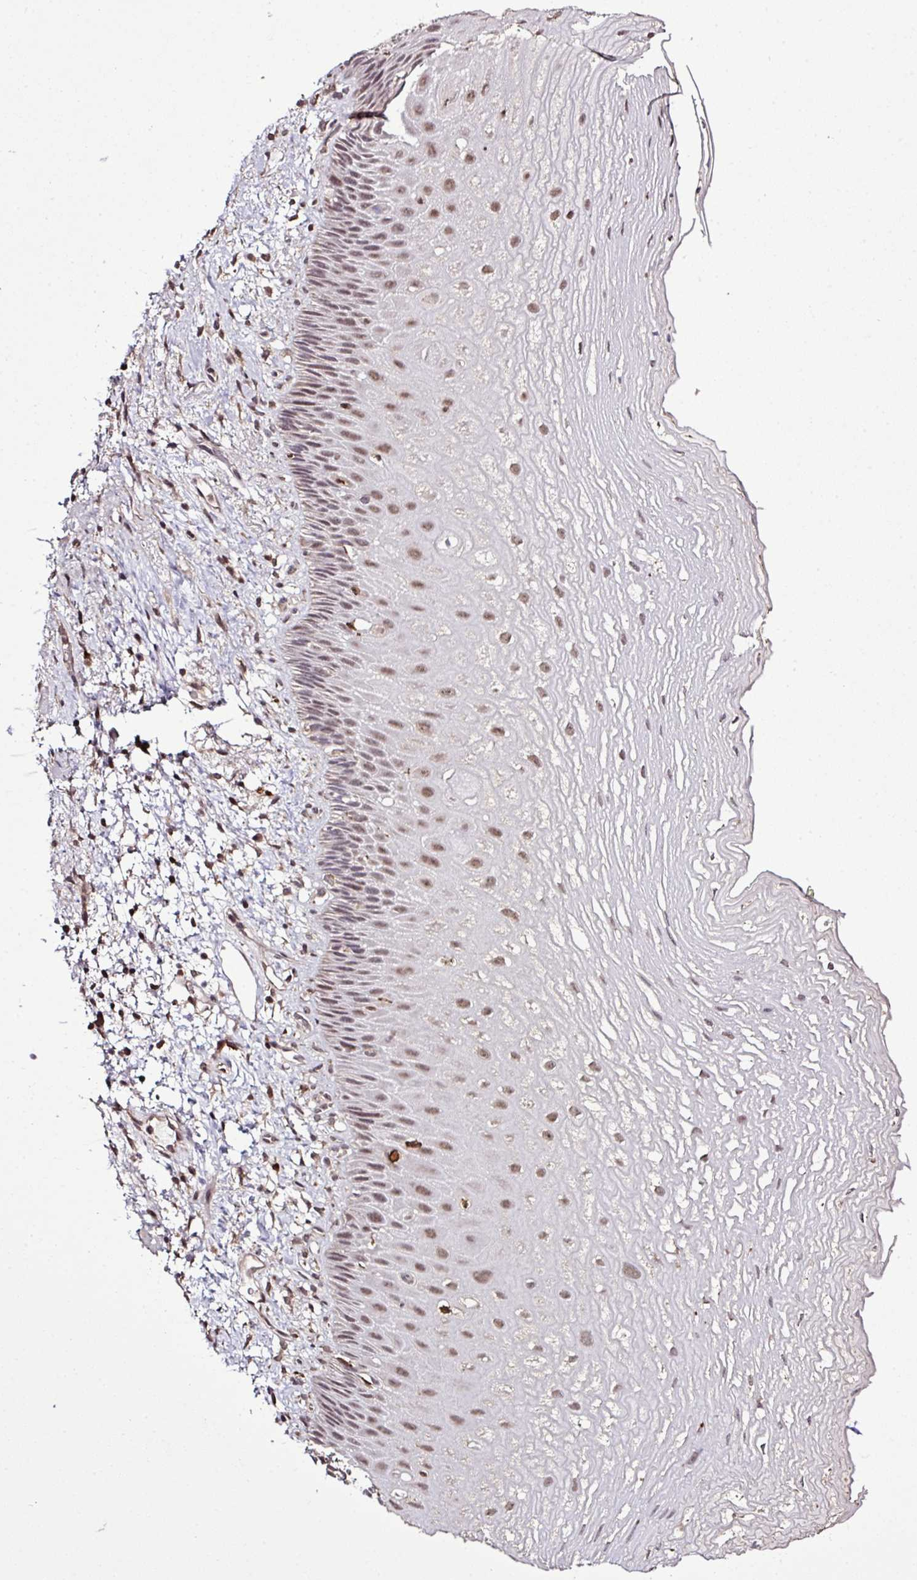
{"staining": {"intensity": "moderate", "quantity": "25%-75%", "location": "nuclear"}, "tissue": "esophagus", "cell_type": "Squamous epithelial cells", "image_type": "normal", "snomed": [{"axis": "morphology", "description": "Normal tissue, NOS"}, {"axis": "topography", "description": "Esophagus"}], "caption": "Unremarkable esophagus exhibits moderate nuclear positivity in approximately 25%-75% of squamous epithelial cells, visualized by immunohistochemistry.", "gene": "SMCO4", "patient": {"sex": "male", "age": 60}}